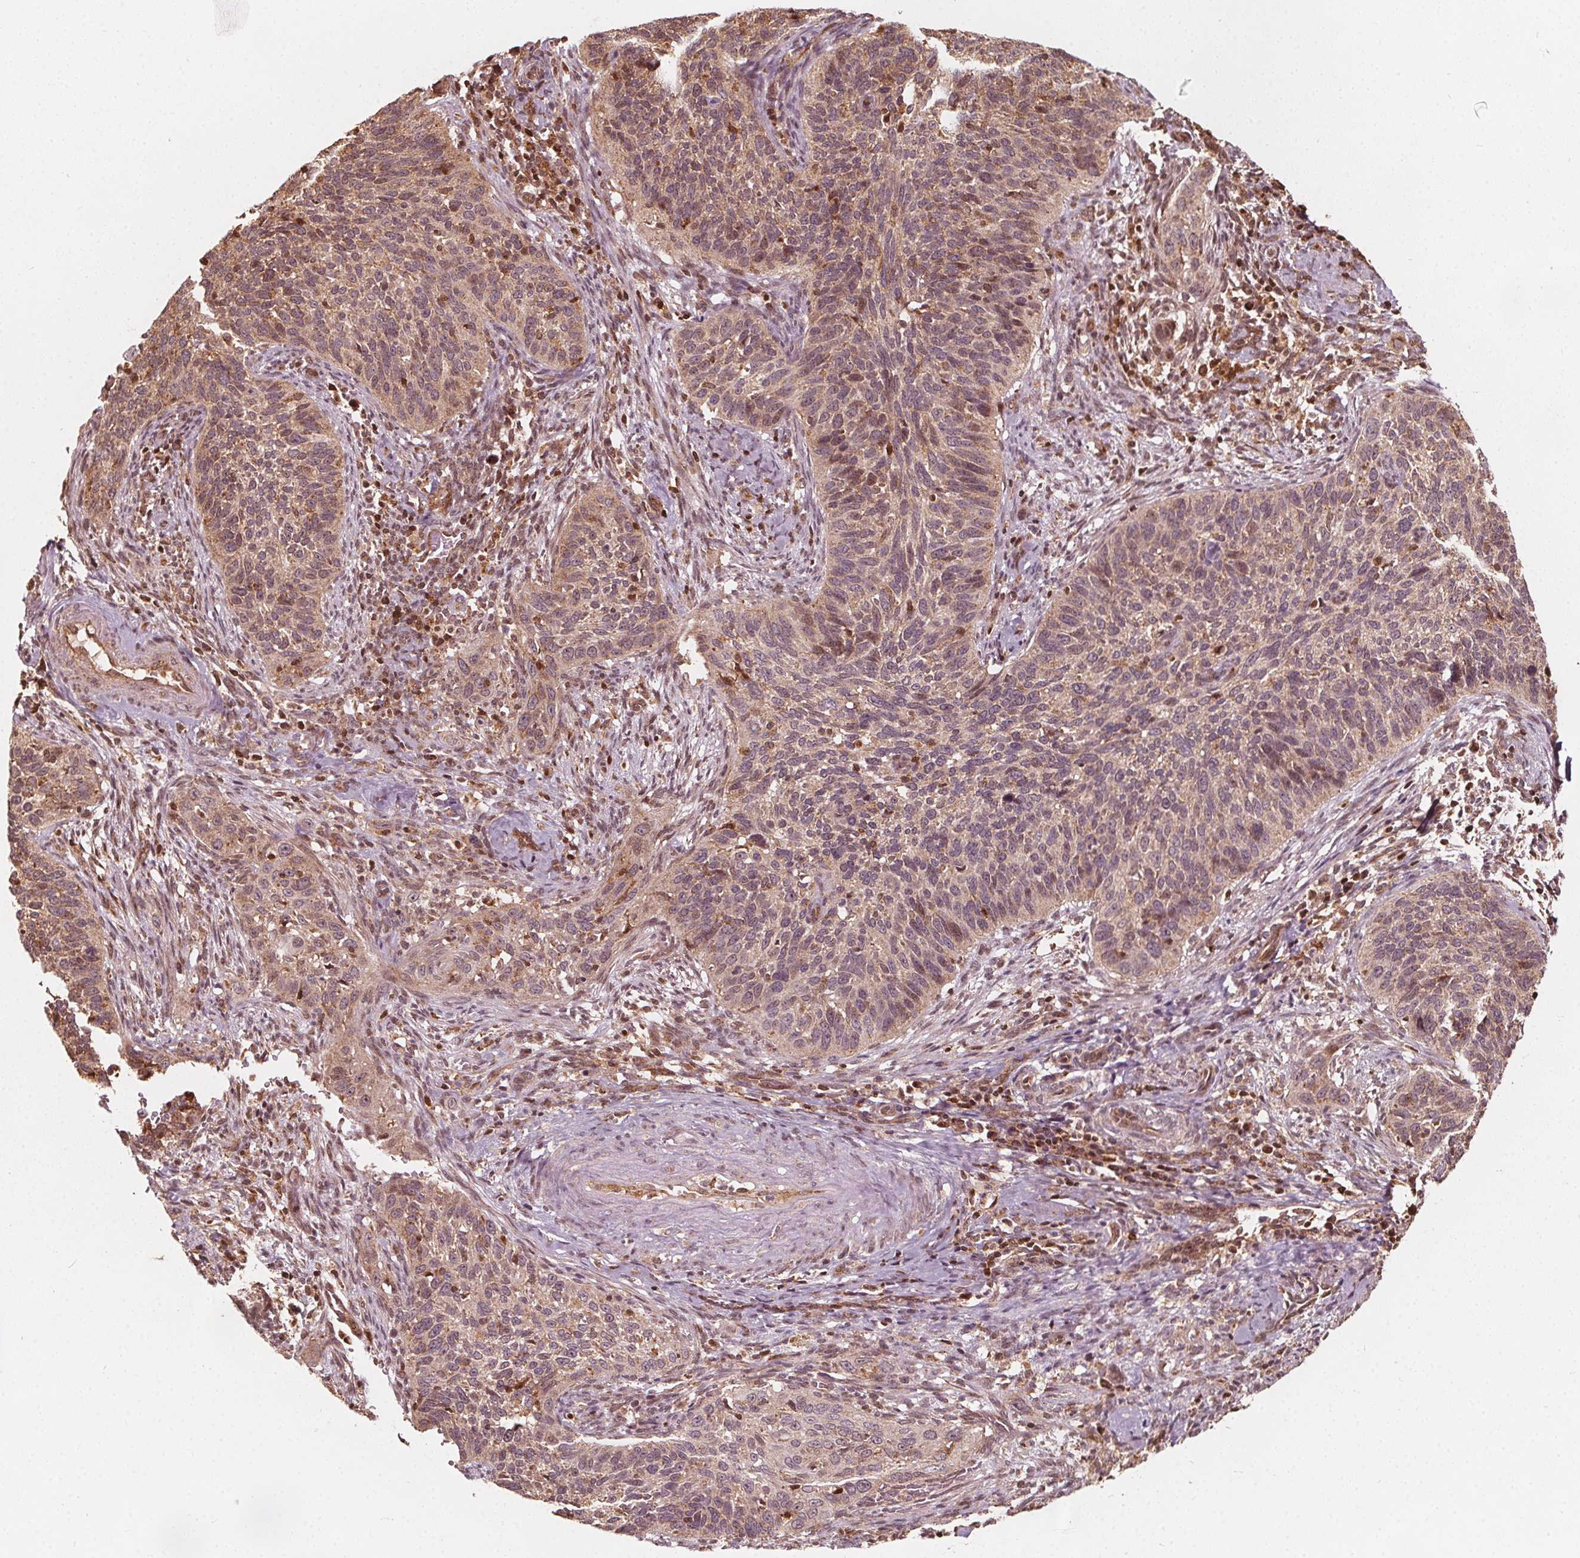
{"staining": {"intensity": "moderate", "quantity": ">75%", "location": "cytoplasmic/membranous,nuclear"}, "tissue": "cervical cancer", "cell_type": "Tumor cells", "image_type": "cancer", "snomed": [{"axis": "morphology", "description": "Squamous cell carcinoma, NOS"}, {"axis": "topography", "description": "Cervix"}], "caption": "Protein expression analysis of human squamous cell carcinoma (cervical) reveals moderate cytoplasmic/membranous and nuclear positivity in approximately >75% of tumor cells.", "gene": "AIP", "patient": {"sex": "female", "age": 51}}